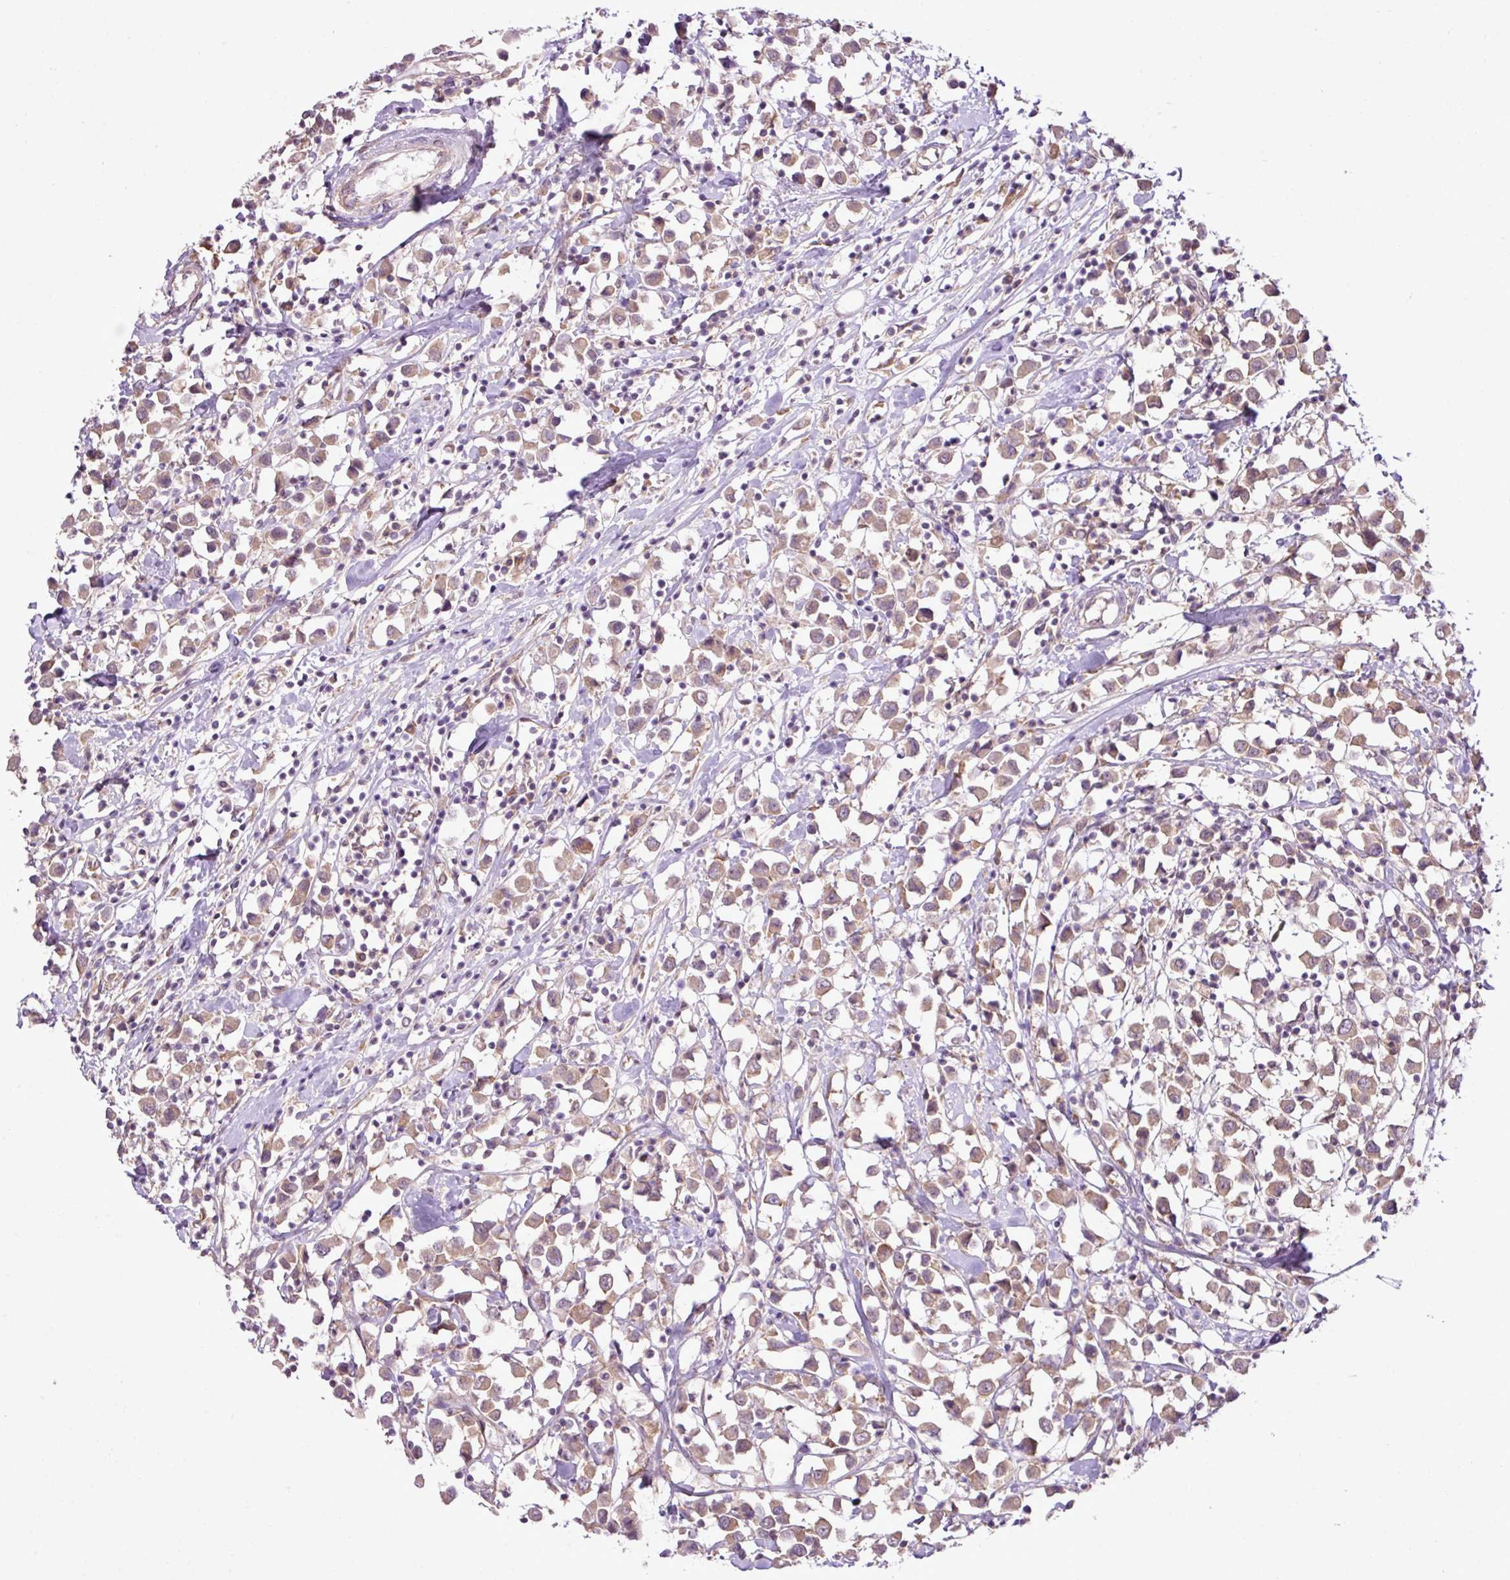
{"staining": {"intensity": "moderate", "quantity": ">75%", "location": "cytoplasmic/membranous"}, "tissue": "breast cancer", "cell_type": "Tumor cells", "image_type": "cancer", "snomed": [{"axis": "morphology", "description": "Duct carcinoma"}, {"axis": "topography", "description": "Breast"}], "caption": "DAB (3,3'-diaminobenzidine) immunohistochemical staining of human breast cancer shows moderate cytoplasmic/membranous protein expression in approximately >75% of tumor cells. The staining is performed using DAB (3,3'-diaminobenzidine) brown chromogen to label protein expression. The nuclei are counter-stained blue using hematoxylin.", "gene": "DNAAF4", "patient": {"sex": "female", "age": 61}}